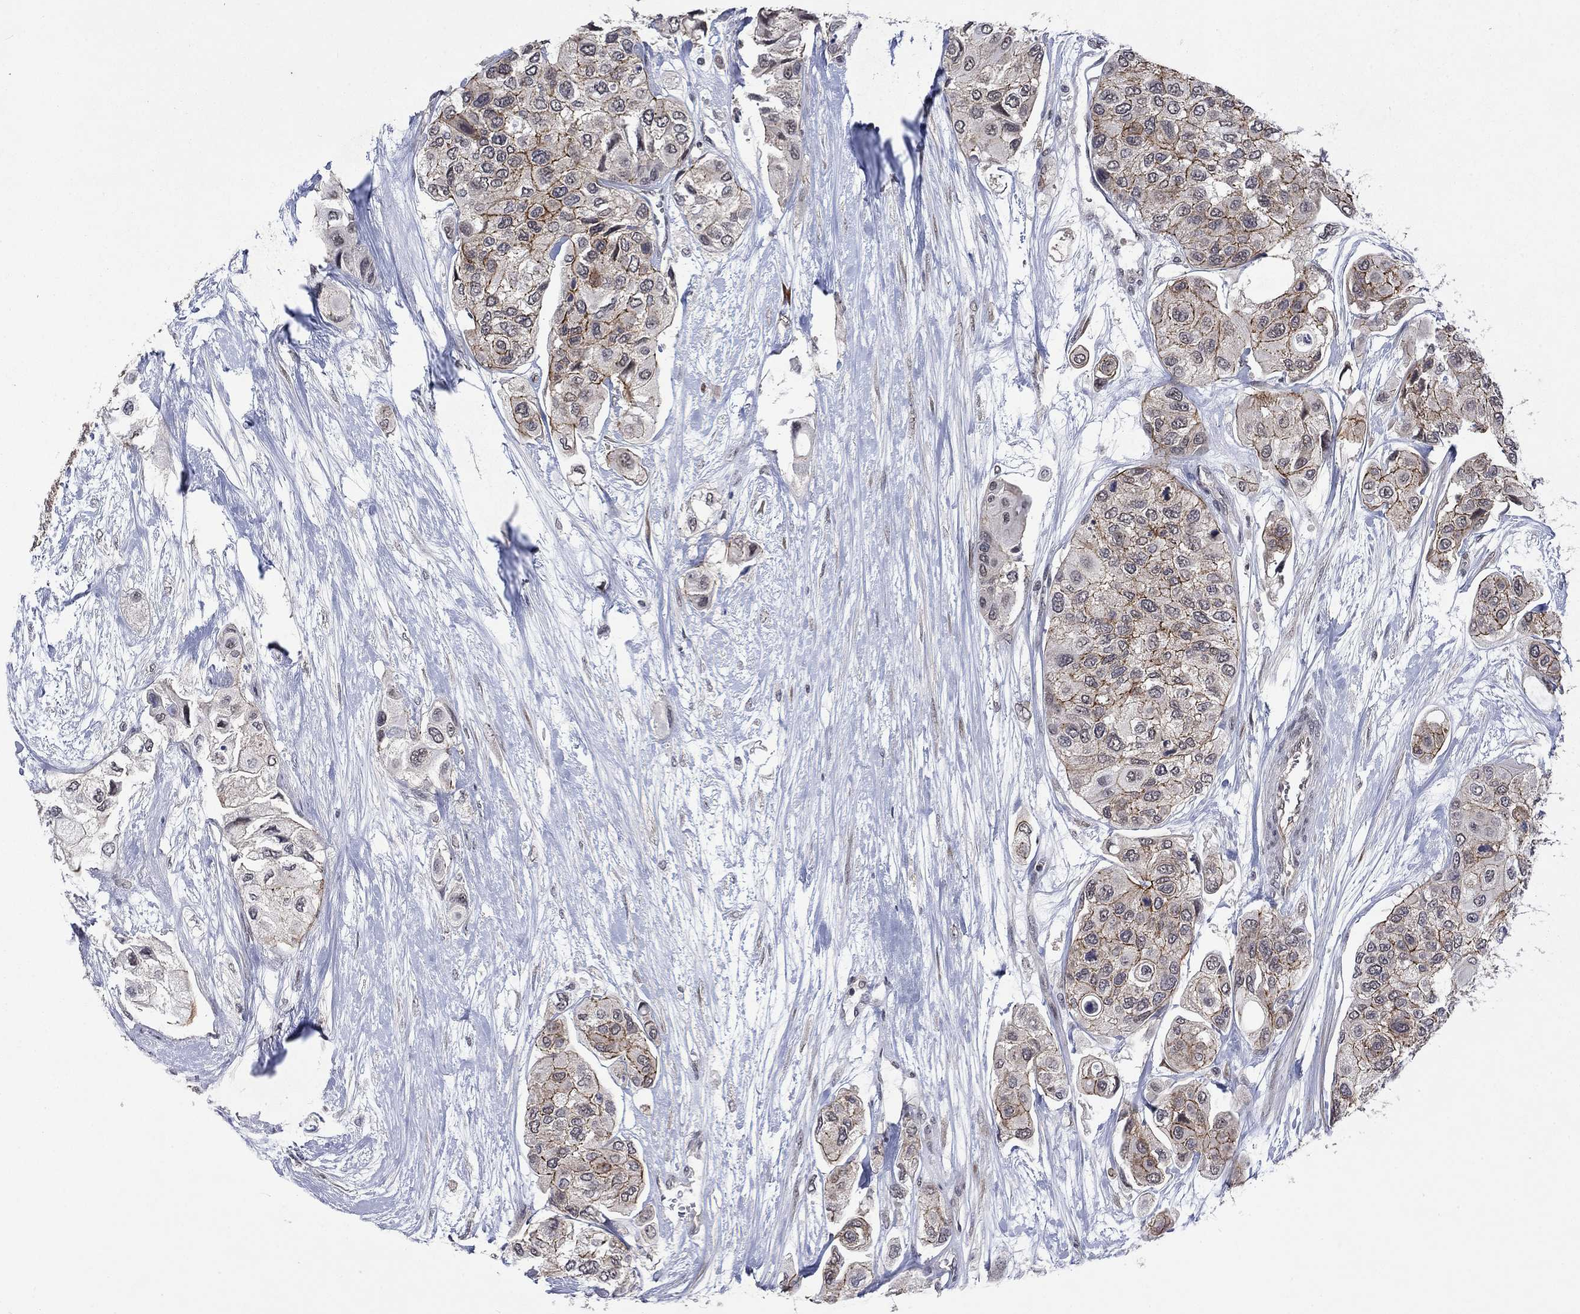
{"staining": {"intensity": "moderate", "quantity": "<25%", "location": "cytoplasmic/membranous"}, "tissue": "urothelial cancer", "cell_type": "Tumor cells", "image_type": "cancer", "snomed": [{"axis": "morphology", "description": "Urothelial carcinoma, High grade"}, {"axis": "topography", "description": "Urinary bladder"}], "caption": "Human urothelial cancer stained for a protein (brown) reveals moderate cytoplasmic/membranous positive staining in about <25% of tumor cells.", "gene": "PPP1R9A", "patient": {"sex": "male", "age": 77}}